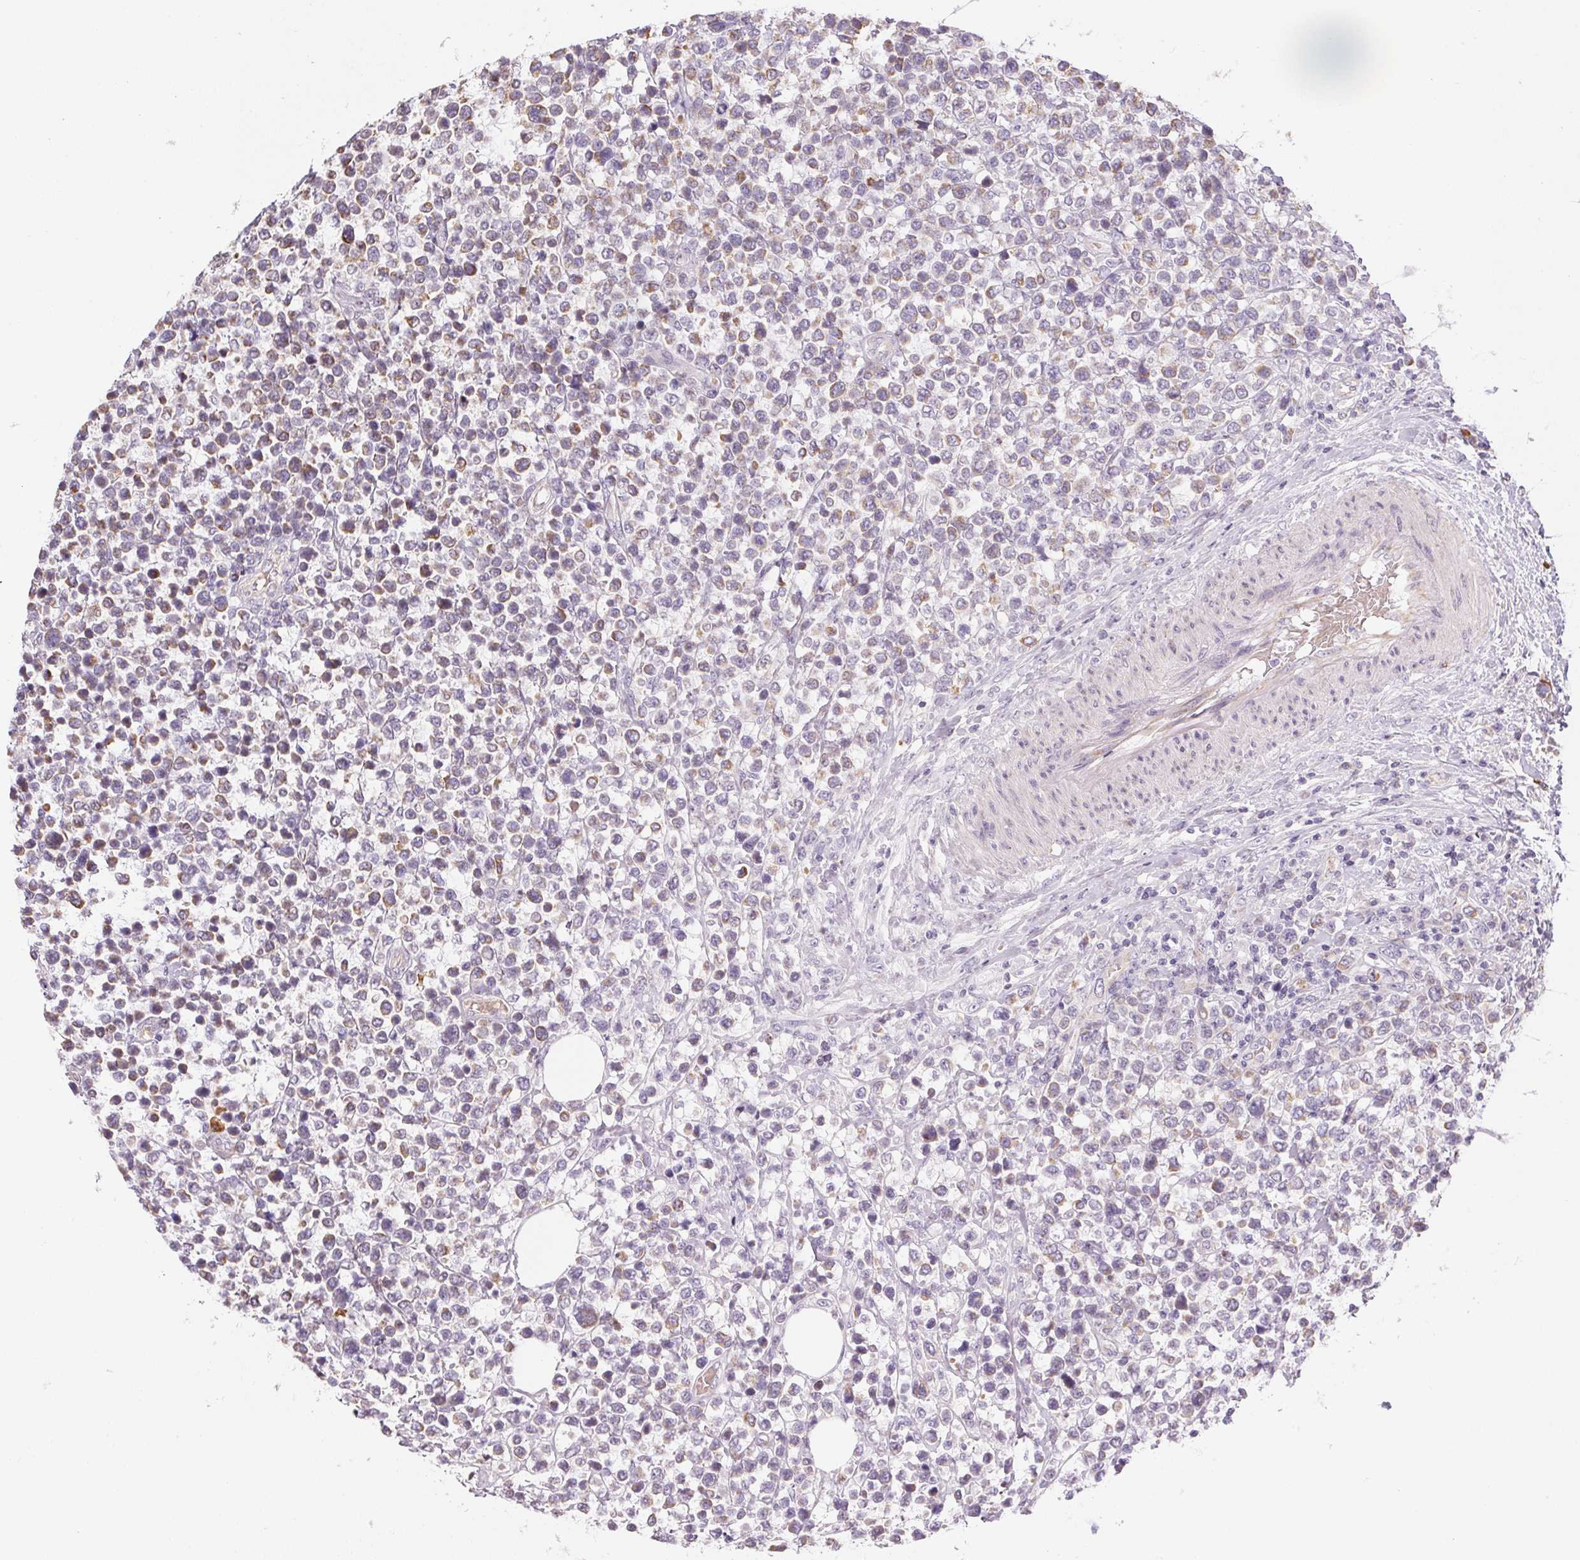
{"staining": {"intensity": "weak", "quantity": "<25%", "location": "cytoplasmic/membranous"}, "tissue": "lymphoma", "cell_type": "Tumor cells", "image_type": "cancer", "snomed": [{"axis": "morphology", "description": "Malignant lymphoma, non-Hodgkin's type, High grade"}, {"axis": "topography", "description": "Soft tissue"}], "caption": "The photomicrograph shows no staining of tumor cells in high-grade malignant lymphoma, non-Hodgkin's type.", "gene": "SMYD1", "patient": {"sex": "female", "age": 56}}